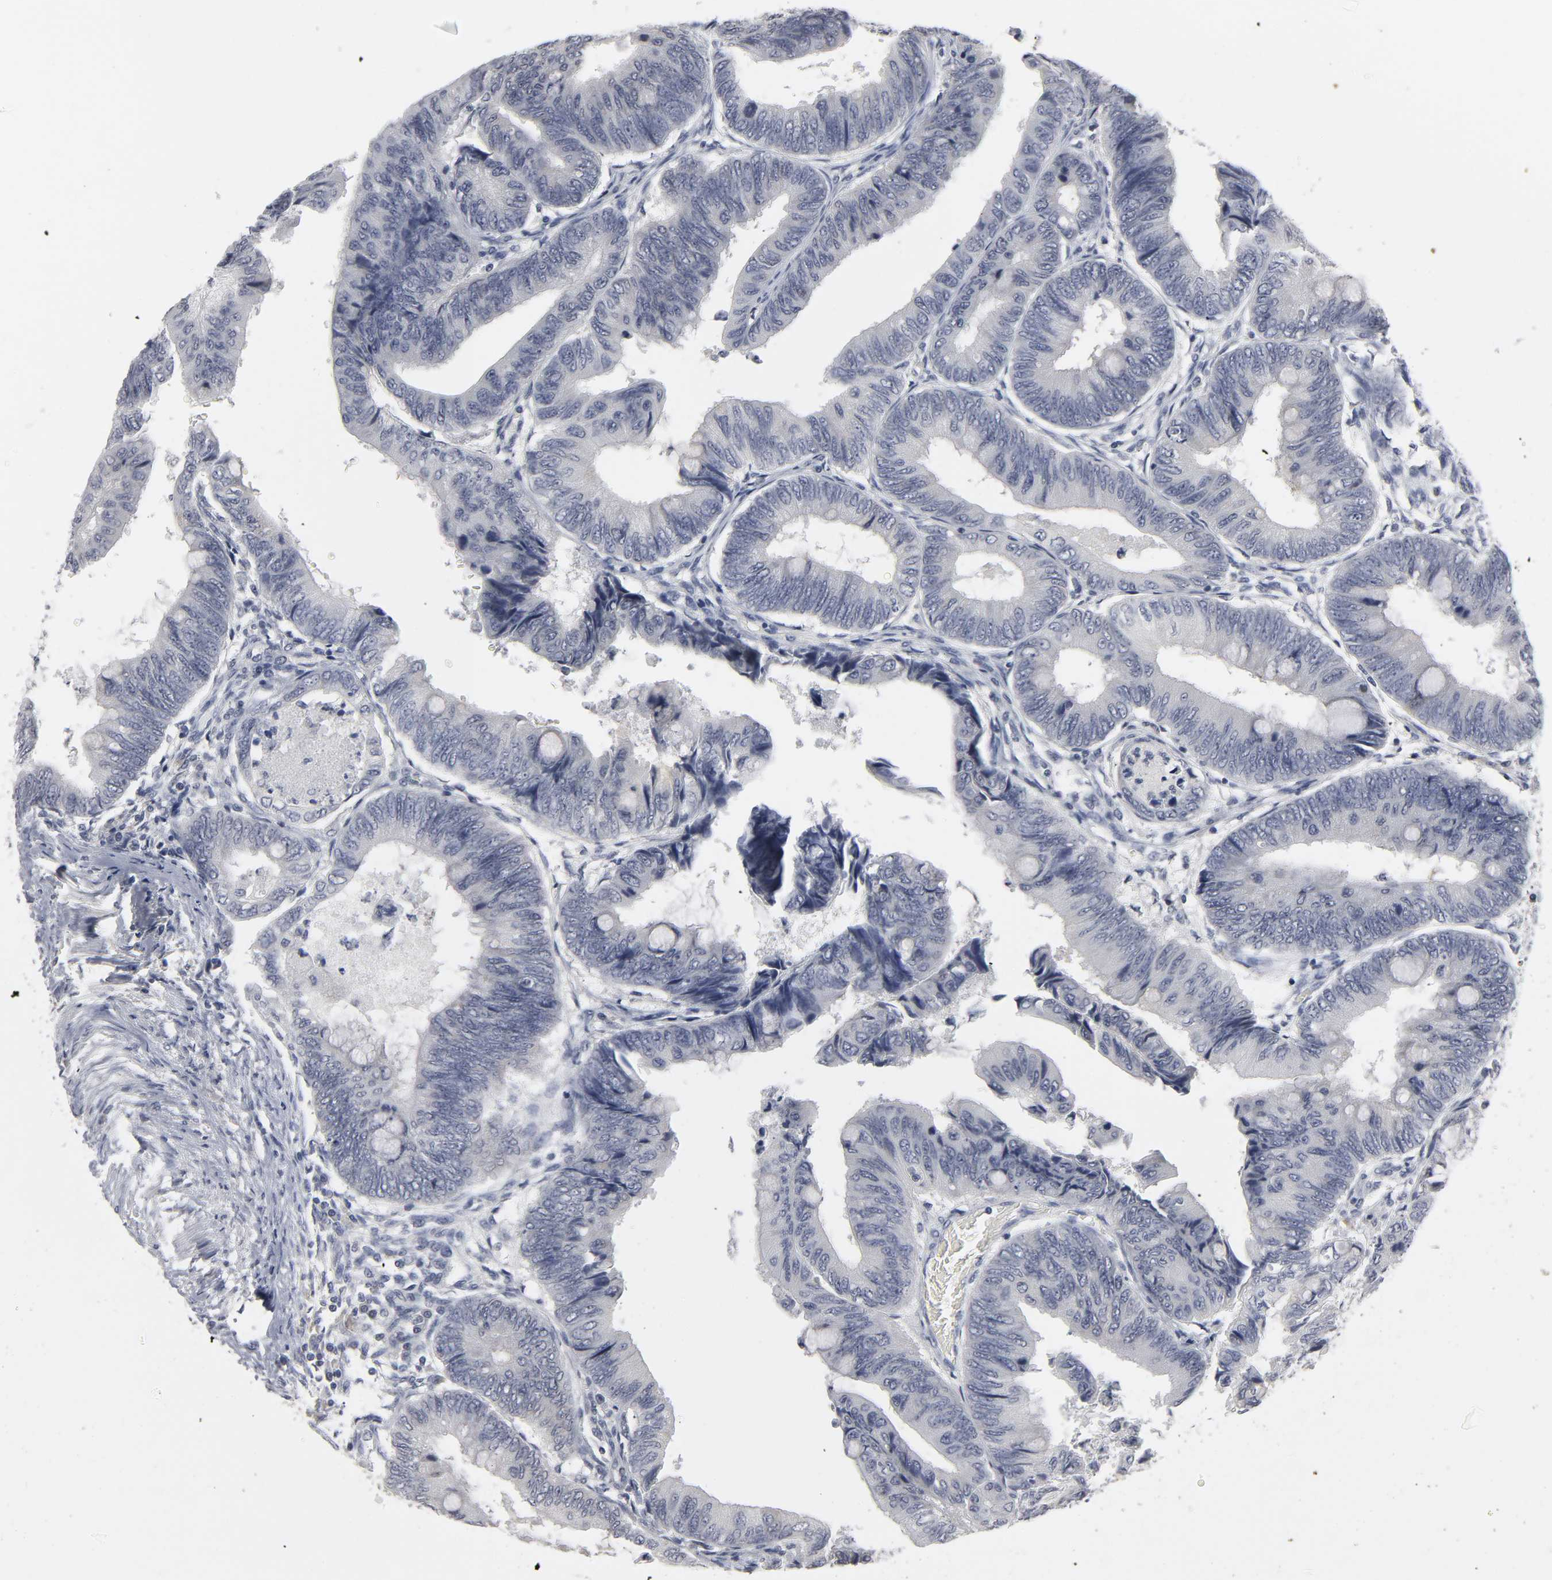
{"staining": {"intensity": "negative", "quantity": "none", "location": "none"}, "tissue": "colorectal cancer", "cell_type": "Tumor cells", "image_type": "cancer", "snomed": [{"axis": "morphology", "description": "Normal tissue, NOS"}, {"axis": "morphology", "description": "Adenocarcinoma, NOS"}, {"axis": "topography", "description": "Rectum"}, {"axis": "topography", "description": "Peripheral nerve tissue"}], "caption": "A photomicrograph of human colorectal adenocarcinoma is negative for staining in tumor cells.", "gene": "TCAP", "patient": {"sex": "male", "age": 92}}